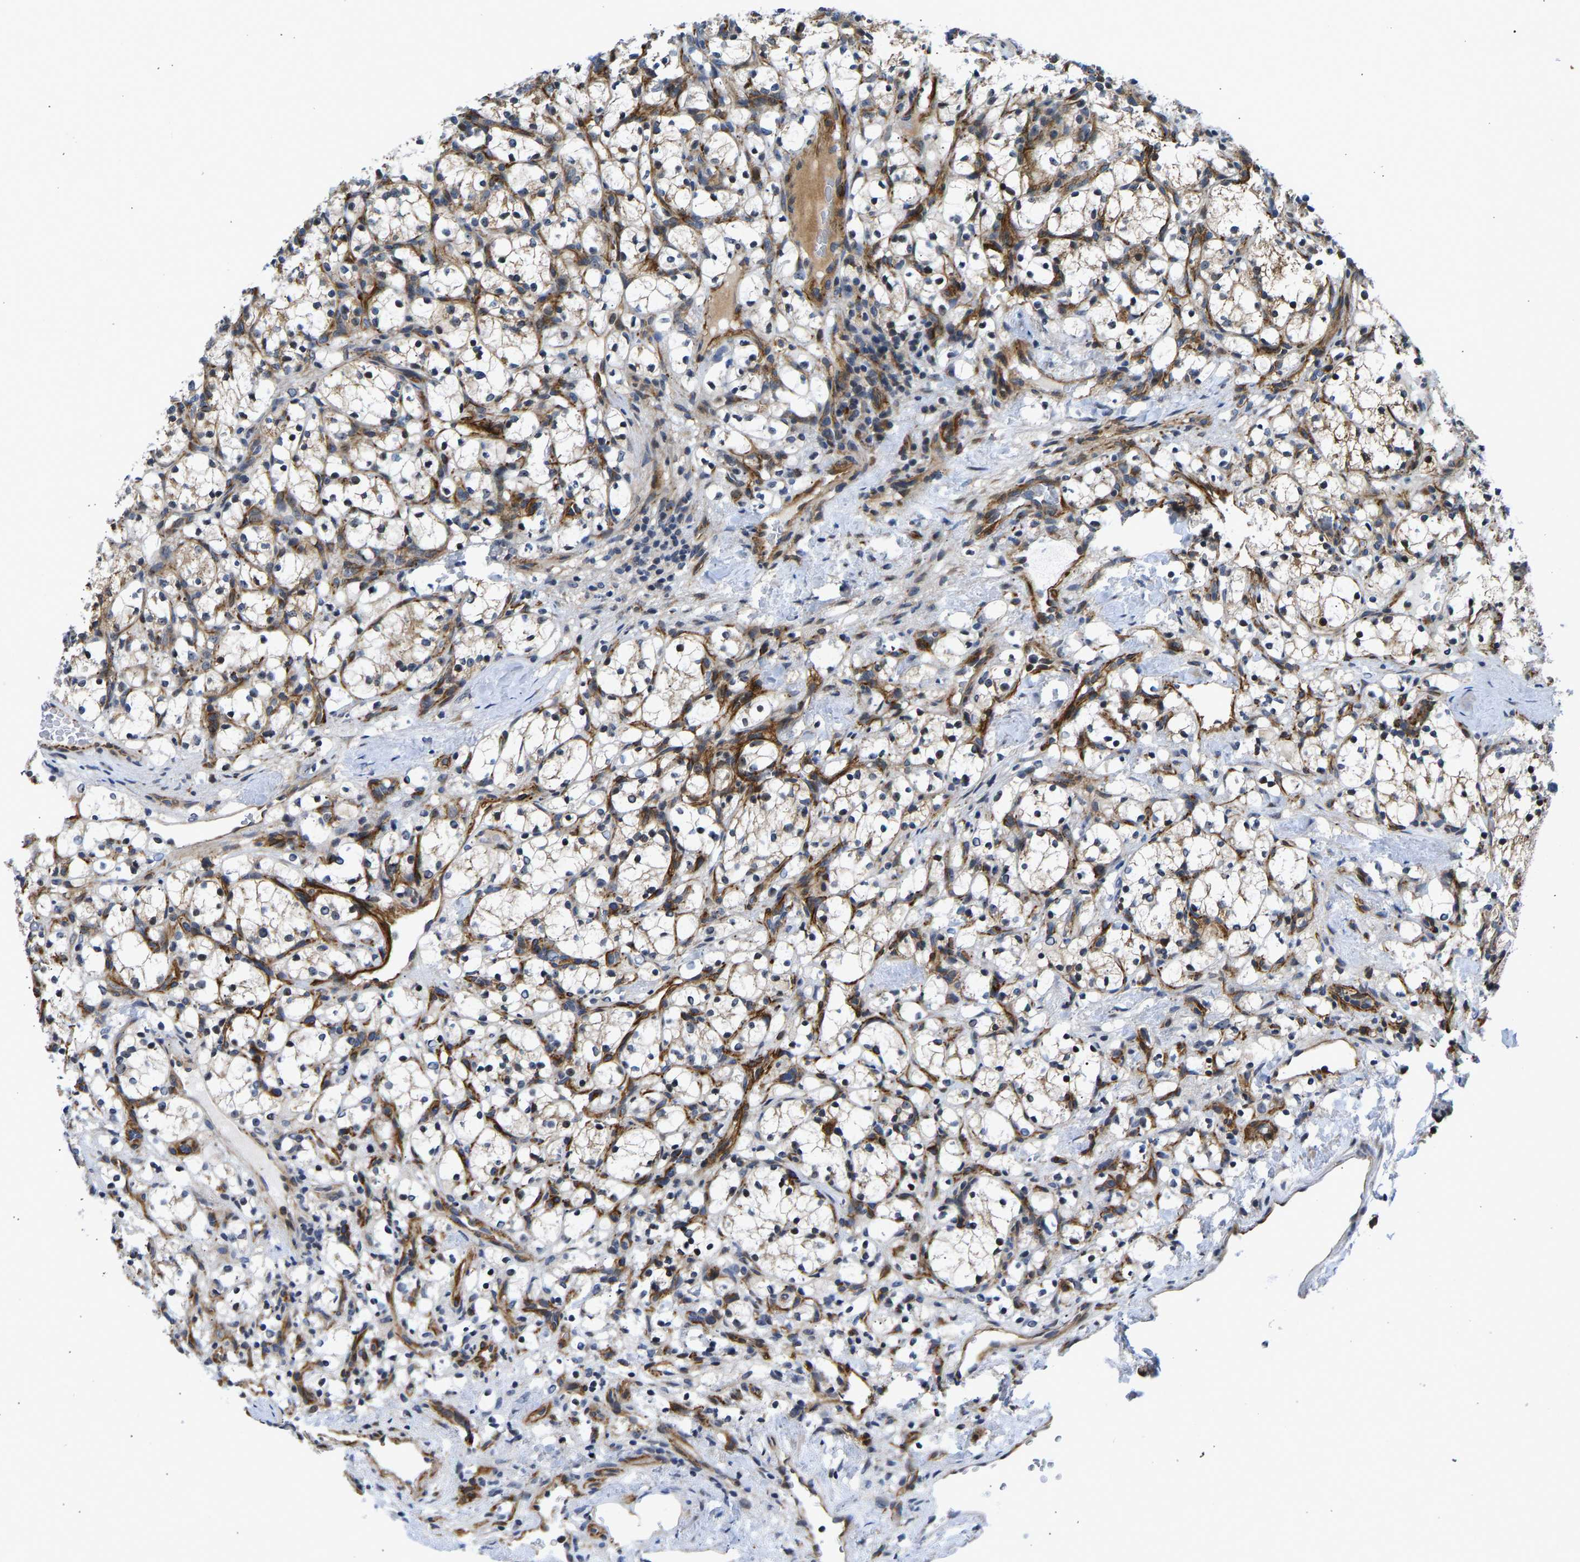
{"staining": {"intensity": "weak", "quantity": "<25%", "location": "cytoplasmic/membranous"}, "tissue": "renal cancer", "cell_type": "Tumor cells", "image_type": "cancer", "snomed": [{"axis": "morphology", "description": "Adenocarcinoma, NOS"}, {"axis": "topography", "description": "Kidney"}], "caption": "This histopathology image is of renal cancer stained with IHC to label a protein in brown with the nuclei are counter-stained blue. There is no positivity in tumor cells.", "gene": "RESF1", "patient": {"sex": "female", "age": 69}}